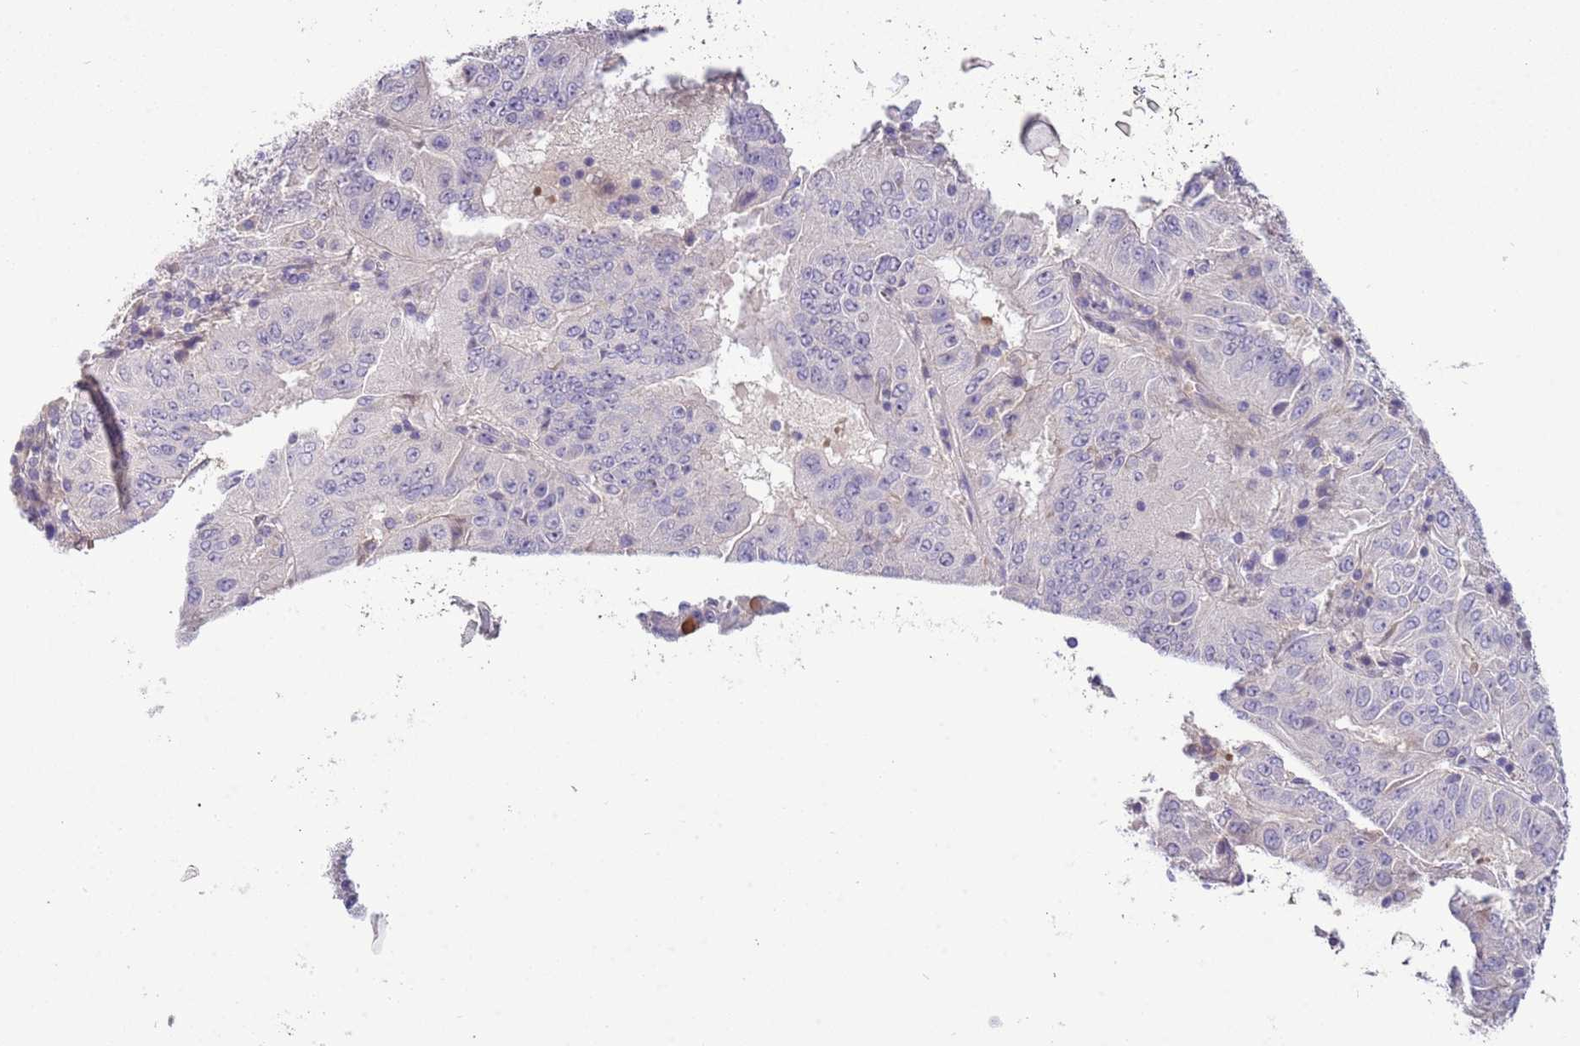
{"staining": {"intensity": "negative", "quantity": "none", "location": "none"}, "tissue": "pancreatic cancer", "cell_type": "Tumor cells", "image_type": "cancer", "snomed": [{"axis": "morphology", "description": "Adenocarcinoma, NOS"}, {"axis": "topography", "description": "Pancreas"}], "caption": "Immunohistochemistry (IHC) histopathology image of neoplastic tissue: human adenocarcinoma (pancreatic) stained with DAB (3,3'-diaminobenzidine) demonstrates no significant protein staining in tumor cells.", "gene": "SCAMP5", "patient": {"sex": "male", "age": 63}}